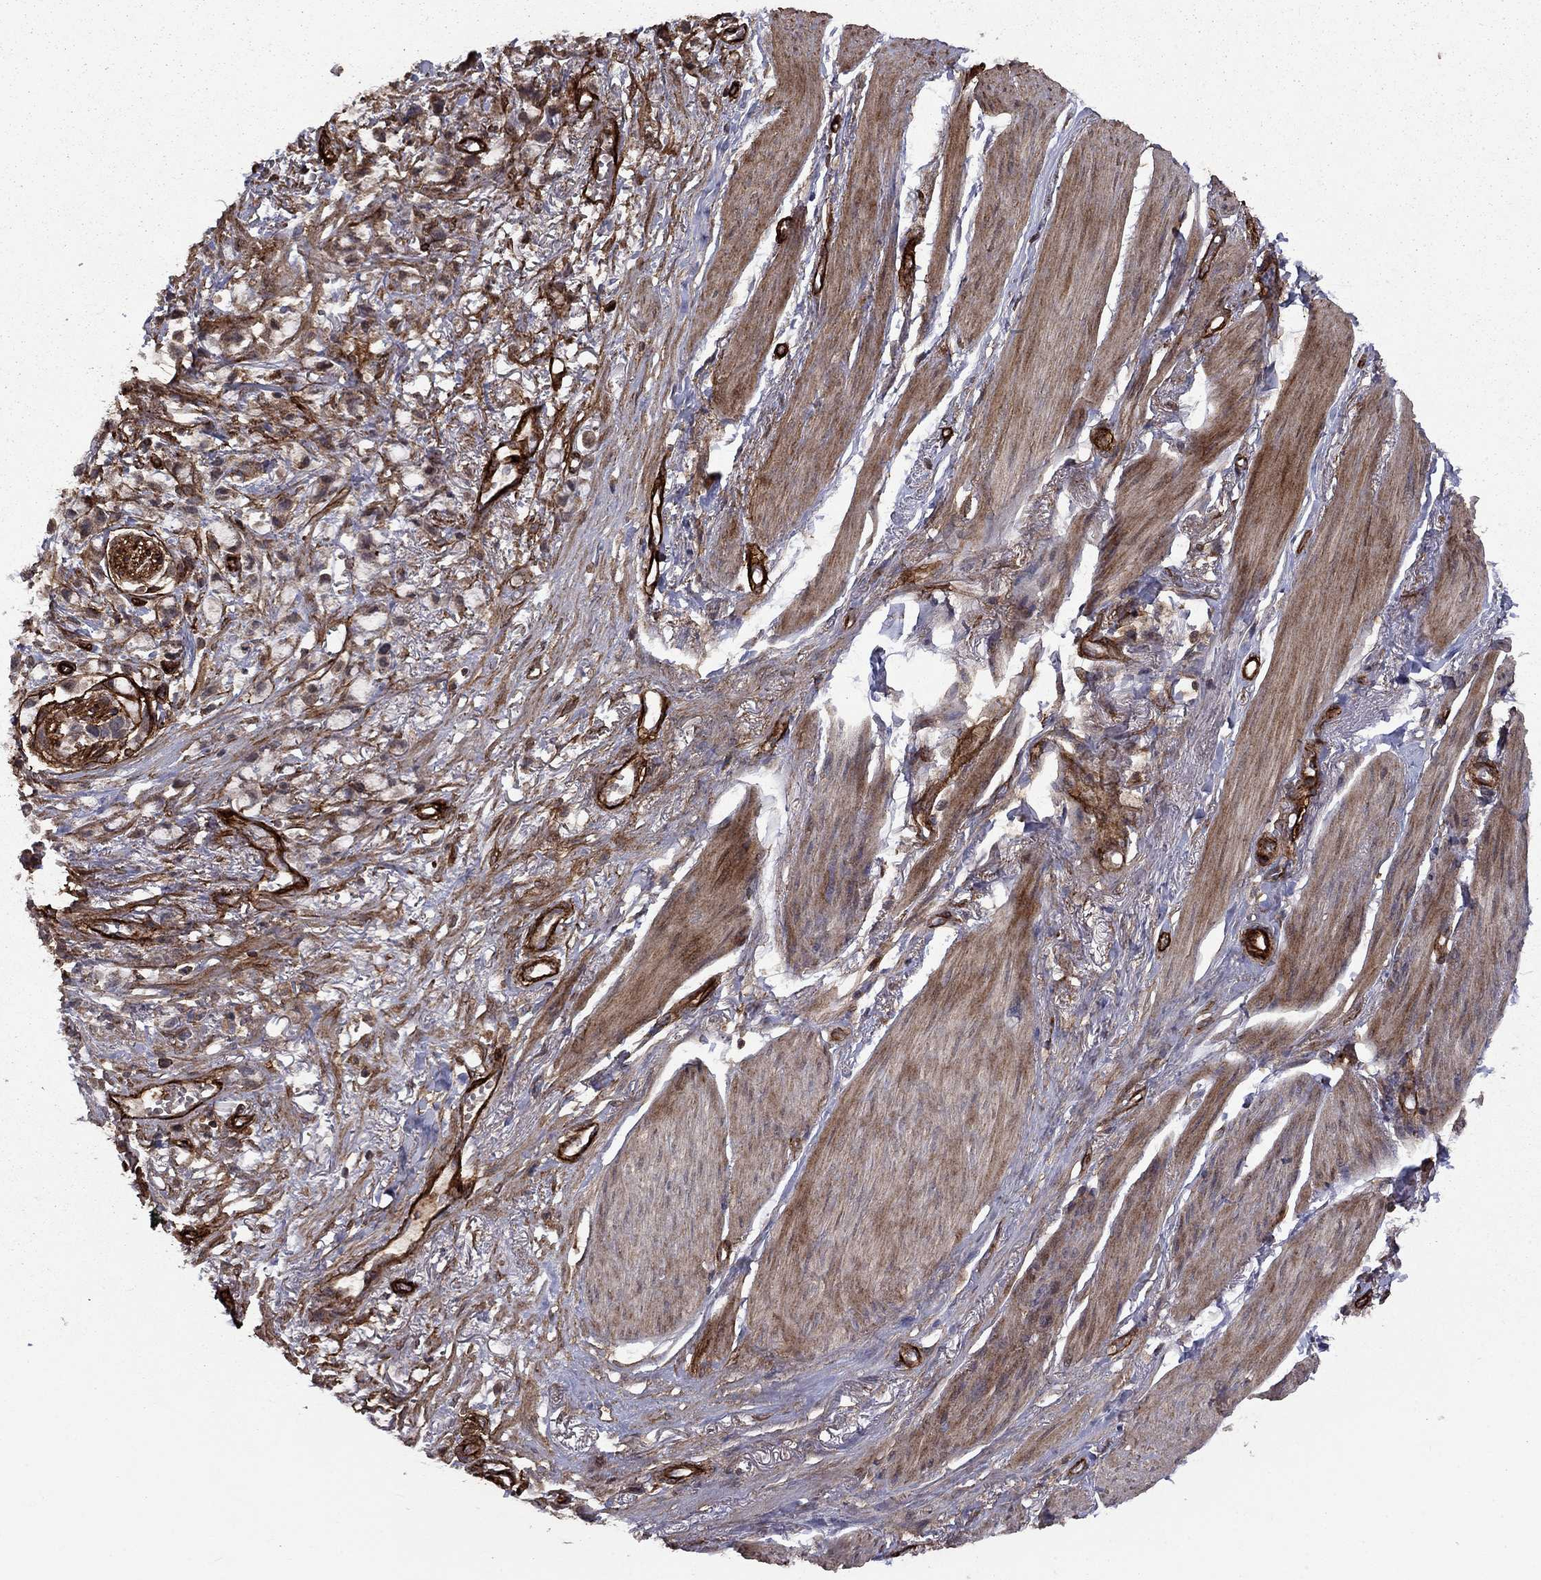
{"staining": {"intensity": "moderate", "quantity": ">75%", "location": "cytoplasmic/membranous"}, "tissue": "stomach cancer", "cell_type": "Tumor cells", "image_type": "cancer", "snomed": [{"axis": "morphology", "description": "Adenocarcinoma, NOS"}, {"axis": "topography", "description": "Stomach"}], "caption": "A high-resolution image shows IHC staining of stomach cancer (adenocarcinoma), which displays moderate cytoplasmic/membranous staining in about >75% of tumor cells.", "gene": "COL18A1", "patient": {"sex": "female", "age": 81}}